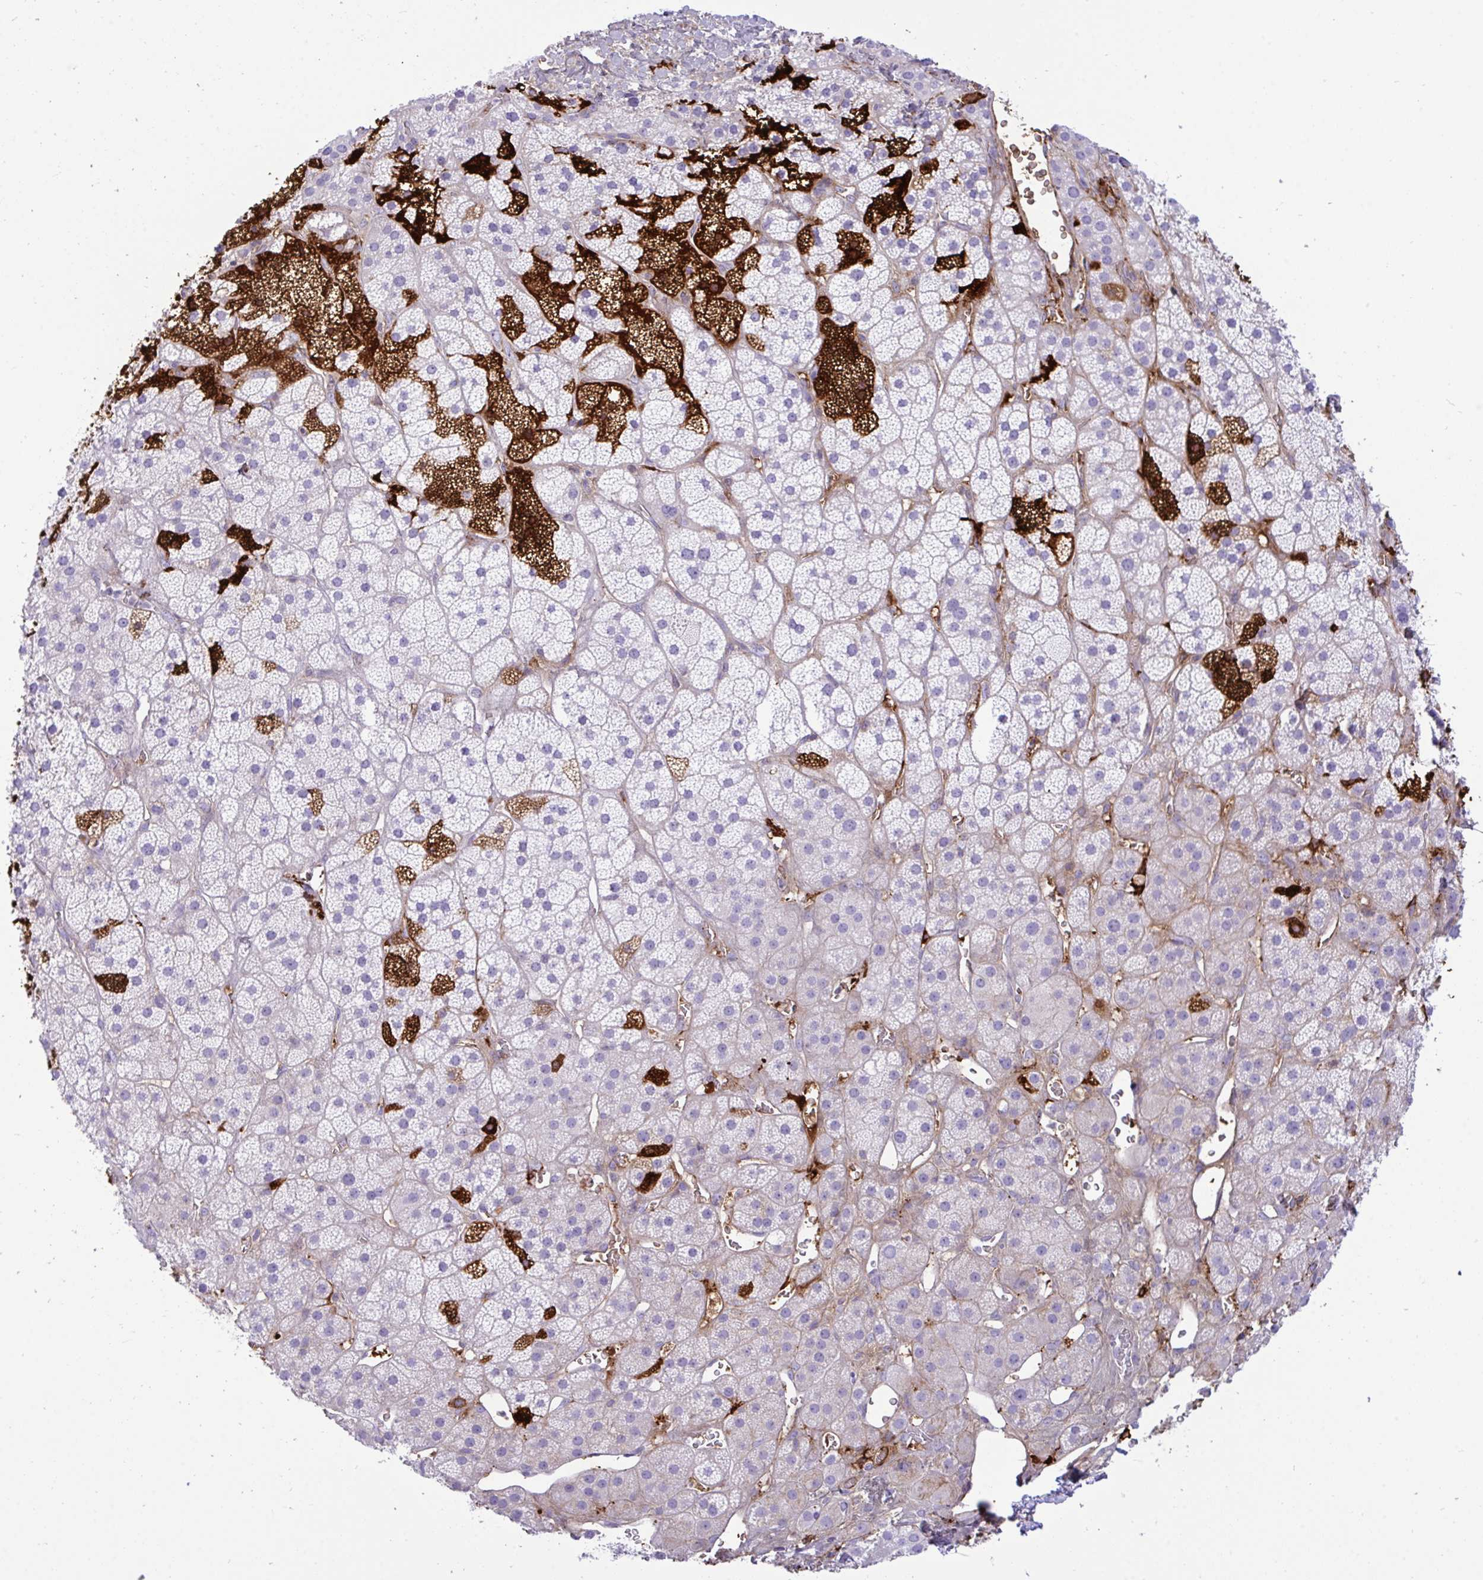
{"staining": {"intensity": "strong", "quantity": "<25%", "location": "cytoplasmic/membranous"}, "tissue": "adrenal gland", "cell_type": "Glandular cells", "image_type": "normal", "snomed": [{"axis": "morphology", "description": "Normal tissue, NOS"}, {"axis": "topography", "description": "Adrenal gland"}], "caption": "Immunohistochemical staining of benign adrenal gland shows strong cytoplasmic/membranous protein positivity in about <25% of glandular cells. Immunohistochemistry stains the protein of interest in brown and the nuclei are stained blue.", "gene": "F2", "patient": {"sex": "male", "age": 57}}